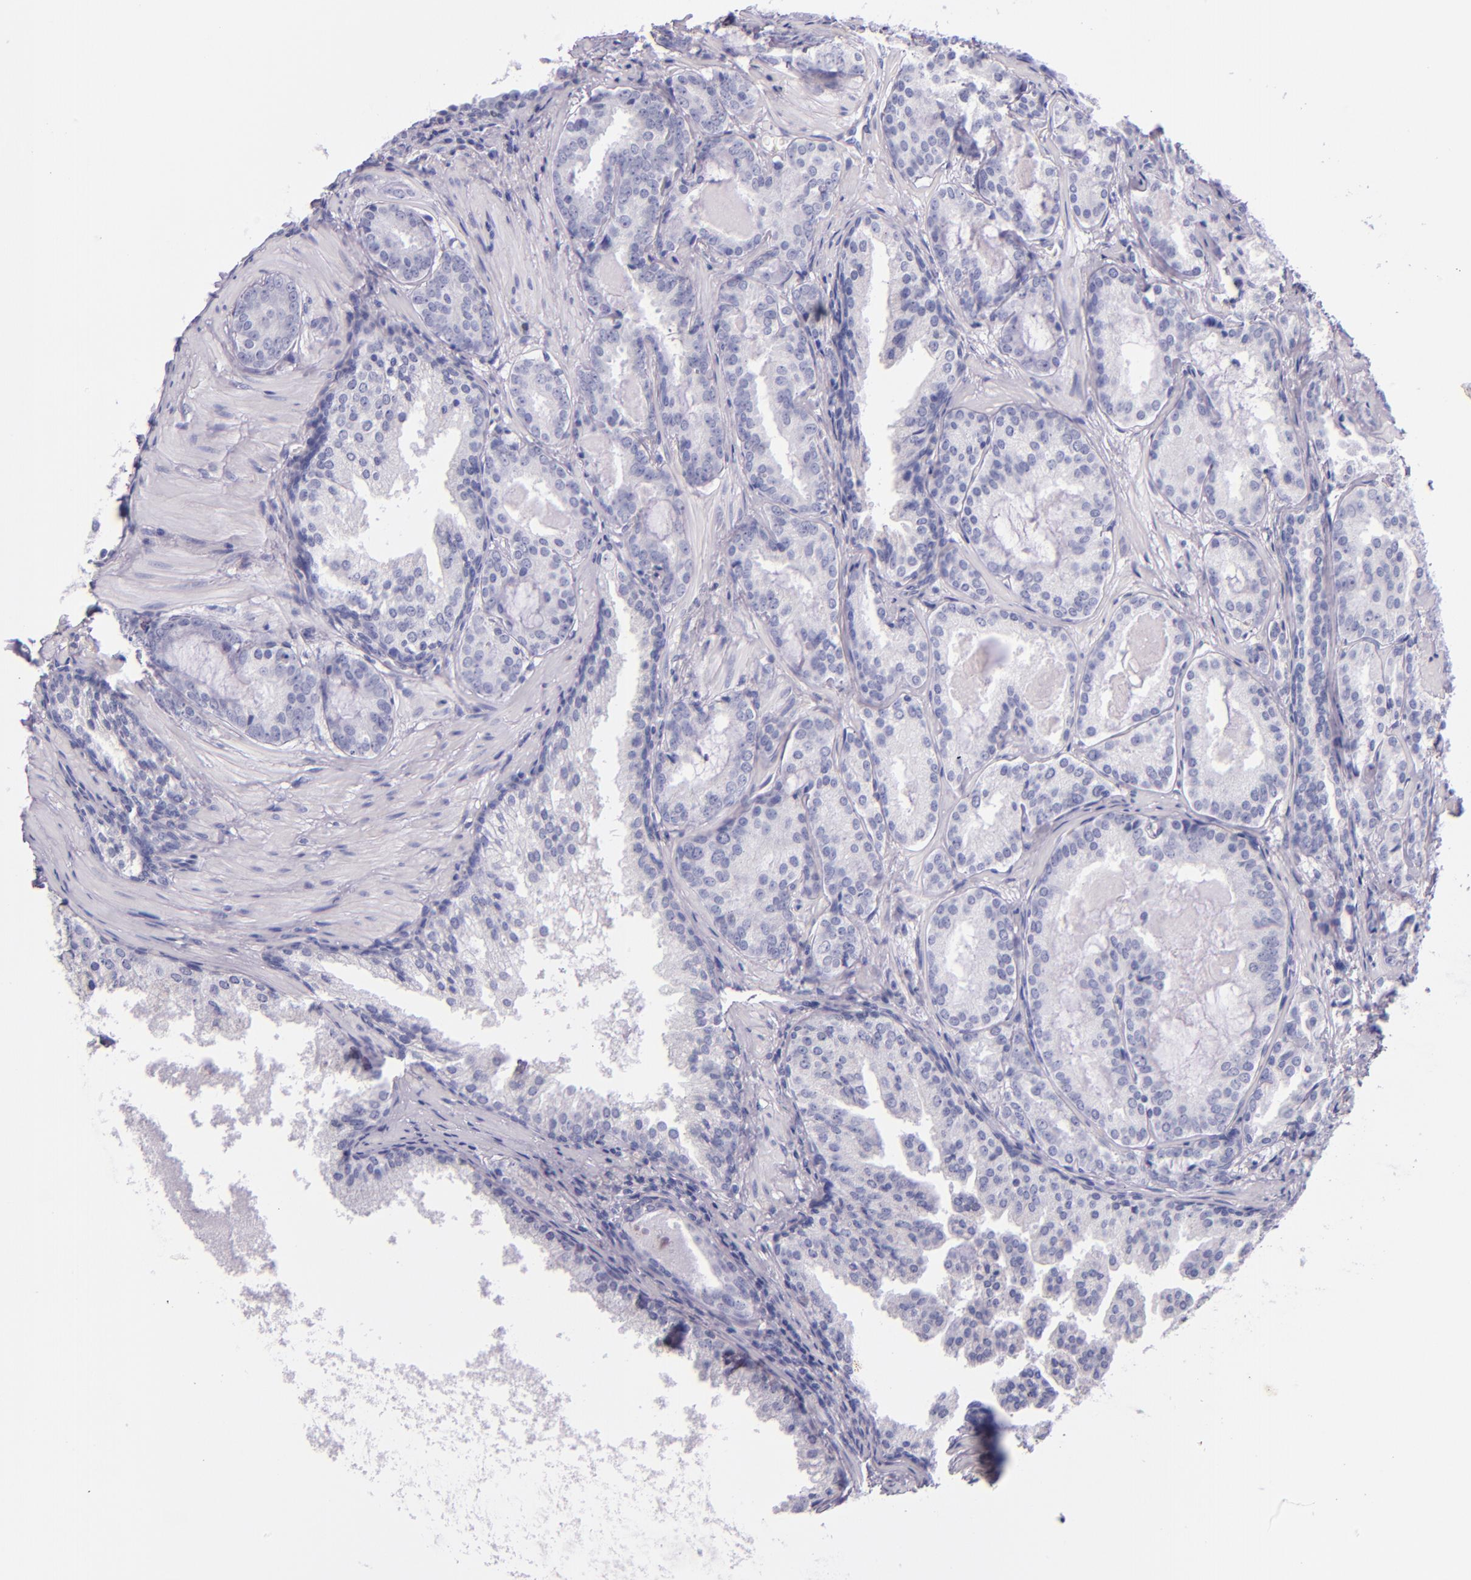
{"staining": {"intensity": "negative", "quantity": "none", "location": "none"}, "tissue": "prostate cancer", "cell_type": "Tumor cells", "image_type": "cancer", "snomed": [{"axis": "morphology", "description": "Adenocarcinoma, Medium grade"}, {"axis": "topography", "description": "Prostate"}], "caption": "Immunohistochemical staining of human medium-grade adenocarcinoma (prostate) demonstrates no significant expression in tumor cells.", "gene": "IRF4", "patient": {"sex": "male", "age": 64}}